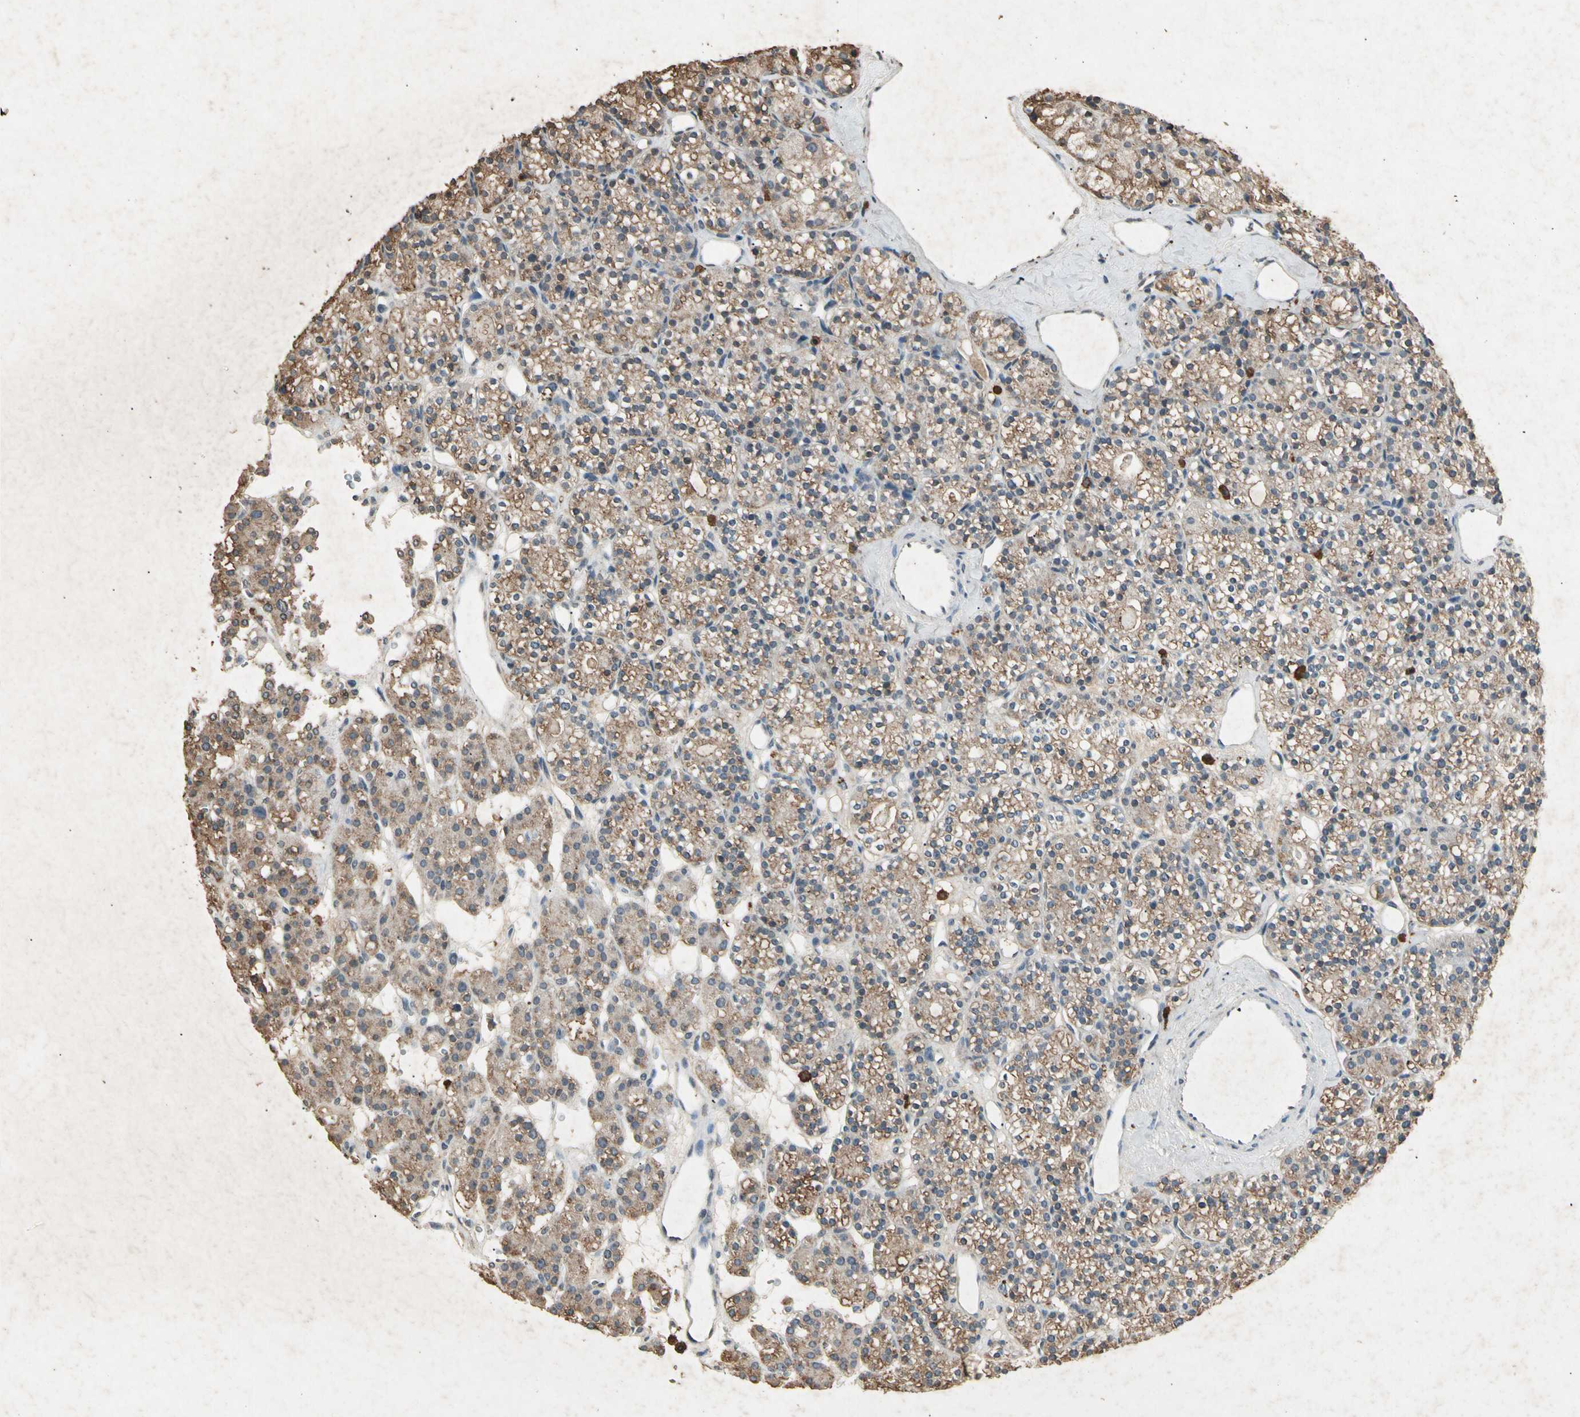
{"staining": {"intensity": "moderate", "quantity": ">75%", "location": "cytoplasmic/membranous"}, "tissue": "parathyroid gland", "cell_type": "Glandular cells", "image_type": "normal", "snomed": [{"axis": "morphology", "description": "Normal tissue, NOS"}, {"axis": "topography", "description": "Parathyroid gland"}], "caption": "Moderate cytoplasmic/membranous expression for a protein is present in approximately >75% of glandular cells of unremarkable parathyroid gland using IHC.", "gene": "CP", "patient": {"sex": "female", "age": 64}}